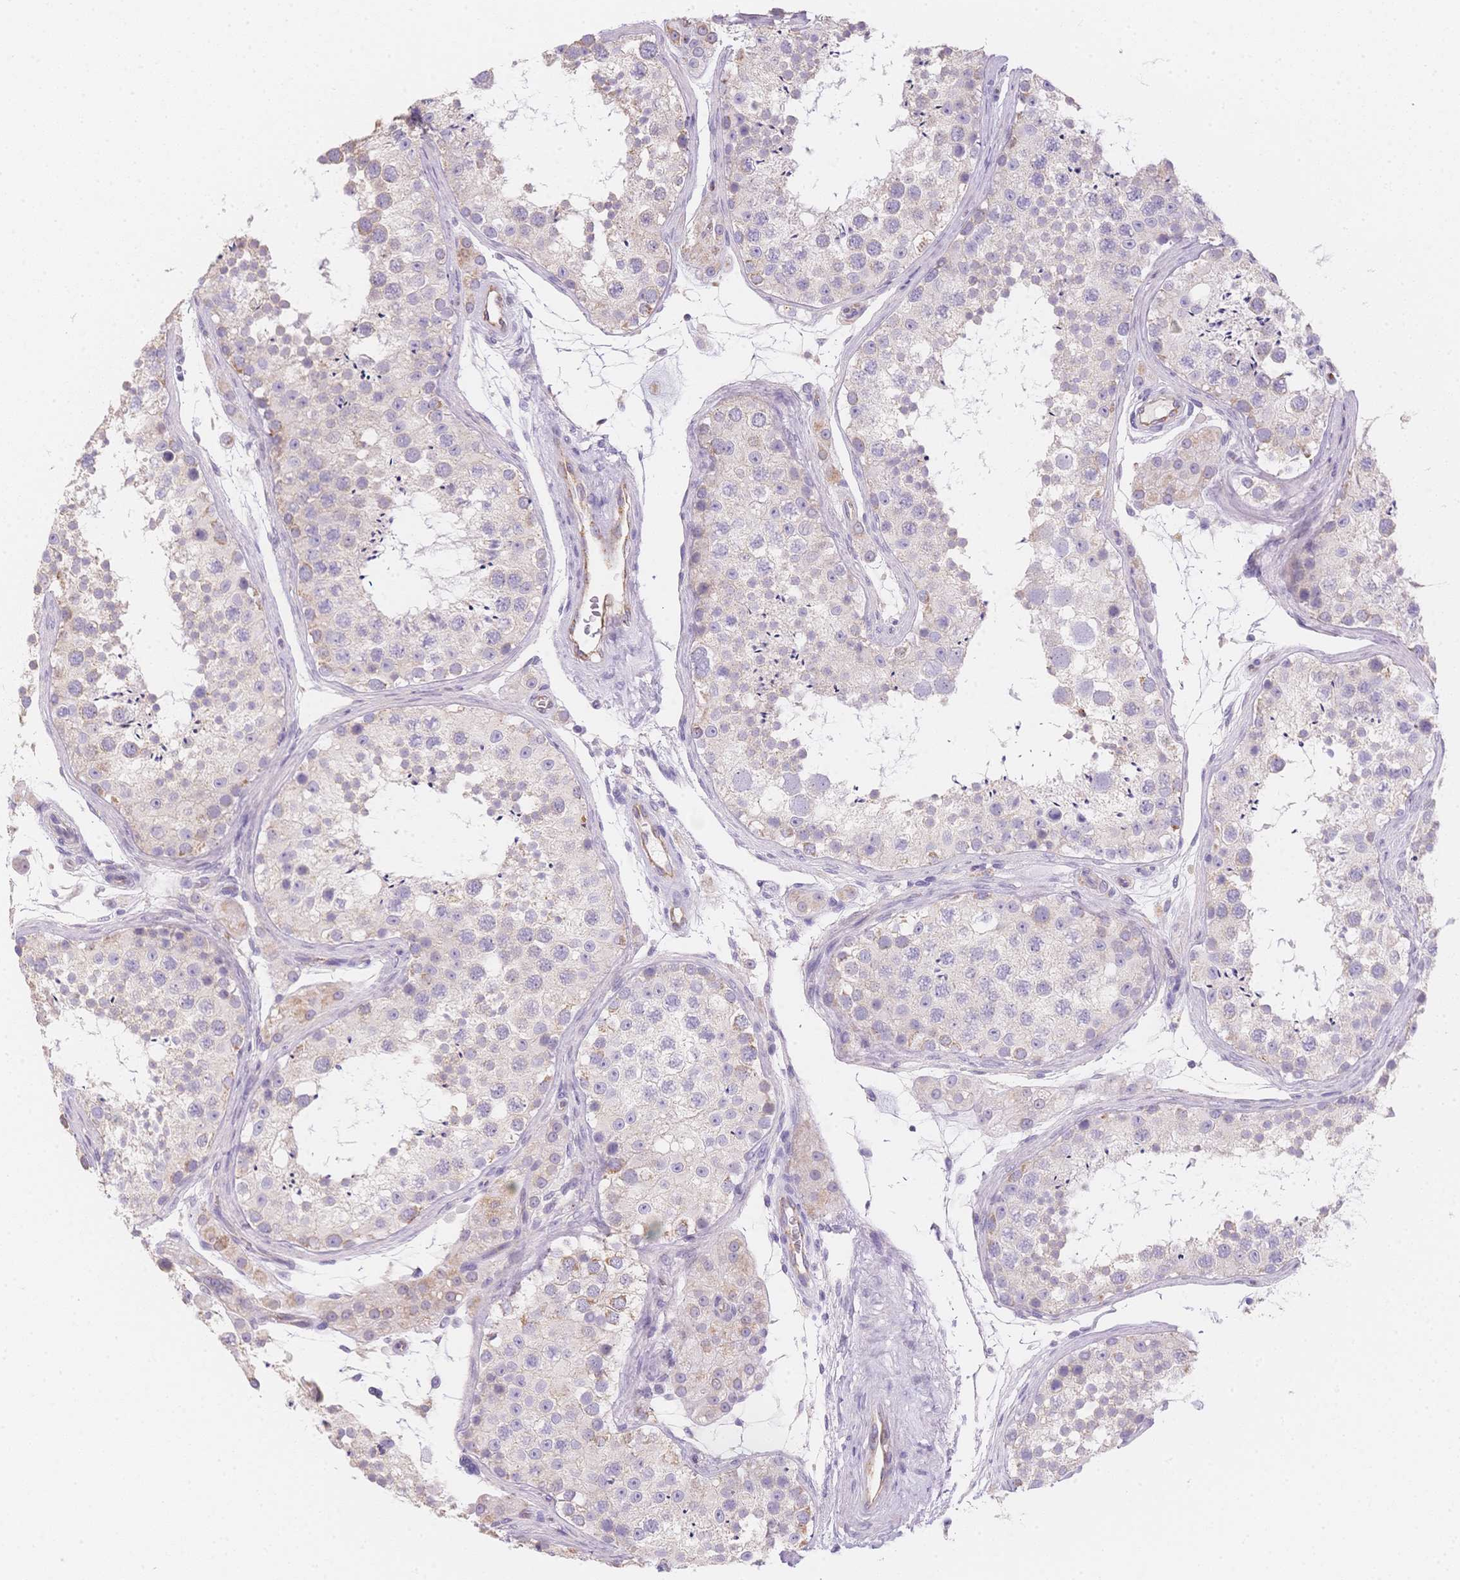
{"staining": {"intensity": "weak", "quantity": "<25%", "location": "cytoplasmic/membranous"}, "tissue": "testis", "cell_type": "Cells in seminiferous ducts", "image_type": "normal", "snomed": [{"axis": "morphology", "description": "Normal tissue, NOS"}, {"axis": "topography", "description": "Testis"}], "caption": "Cells in seminiferous ducts are negative for protein expression in benign human testis. (Immunohistochemistry, brightfield microscopy, high magnification).", "gene": "SMYD1", "patient": {"sex": "male", "age": 41}}